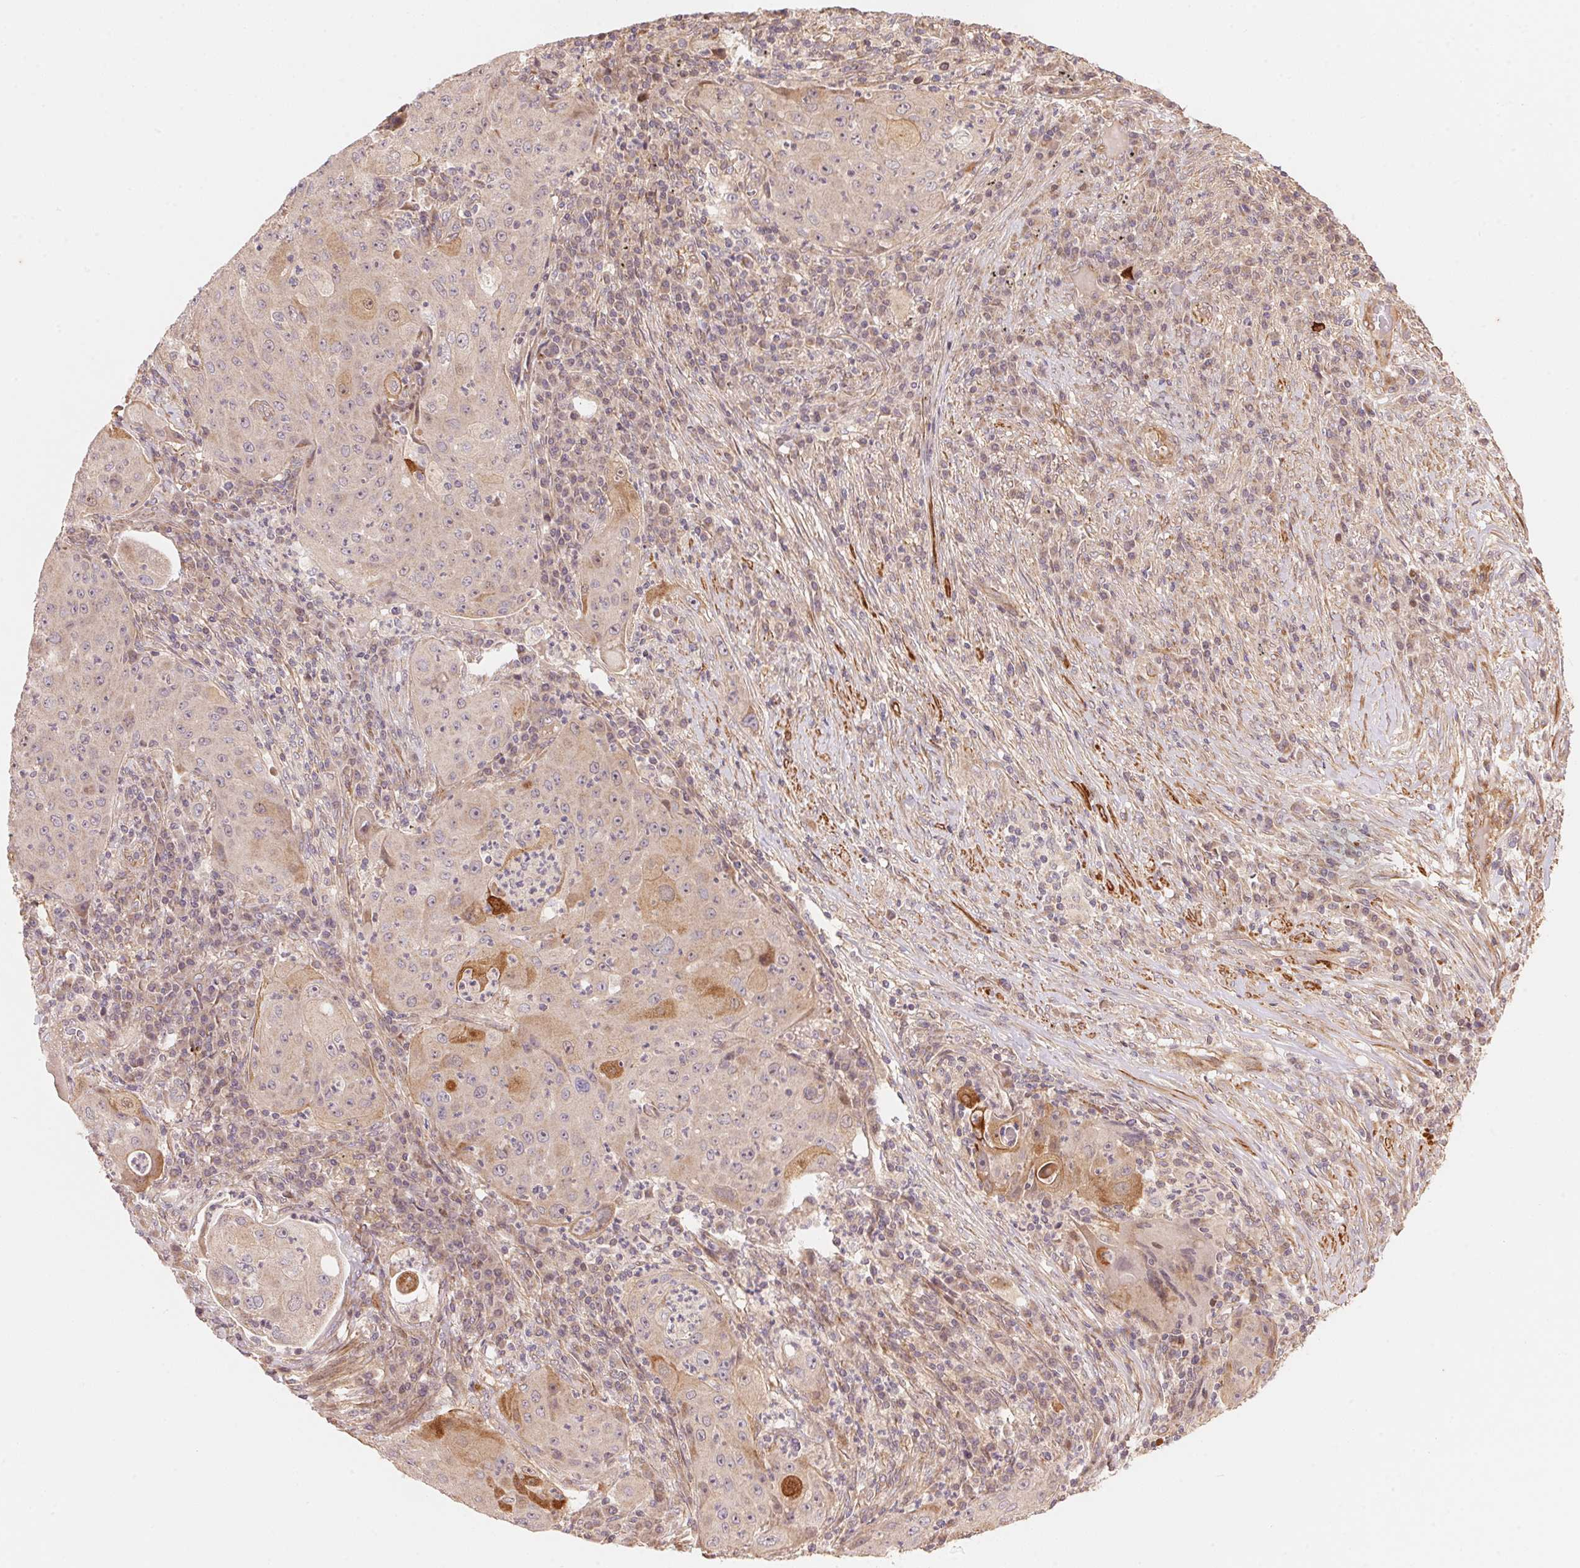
{"staining": {"intensity": "moderate", "quantity": "<25%", "location": "cytoplasmic/membranous"}, "tissue": "lung cancer", "cell_type": "Tumor cells", "image_type": "cancer", "snomed": [{"axis": "morphology", "description": "Squamous cell carcinoma, NOS"}, {"axis": "topography", "description": "Lung"}], "caption": "Moderate cytoplasmic/membranous staining for a protein is seen in about <25% of tumor cells of squamous cell carcinoma (lung) using IHC.", "gene": "TNIP2", "patient": {"sex": "female", "age": 59}}